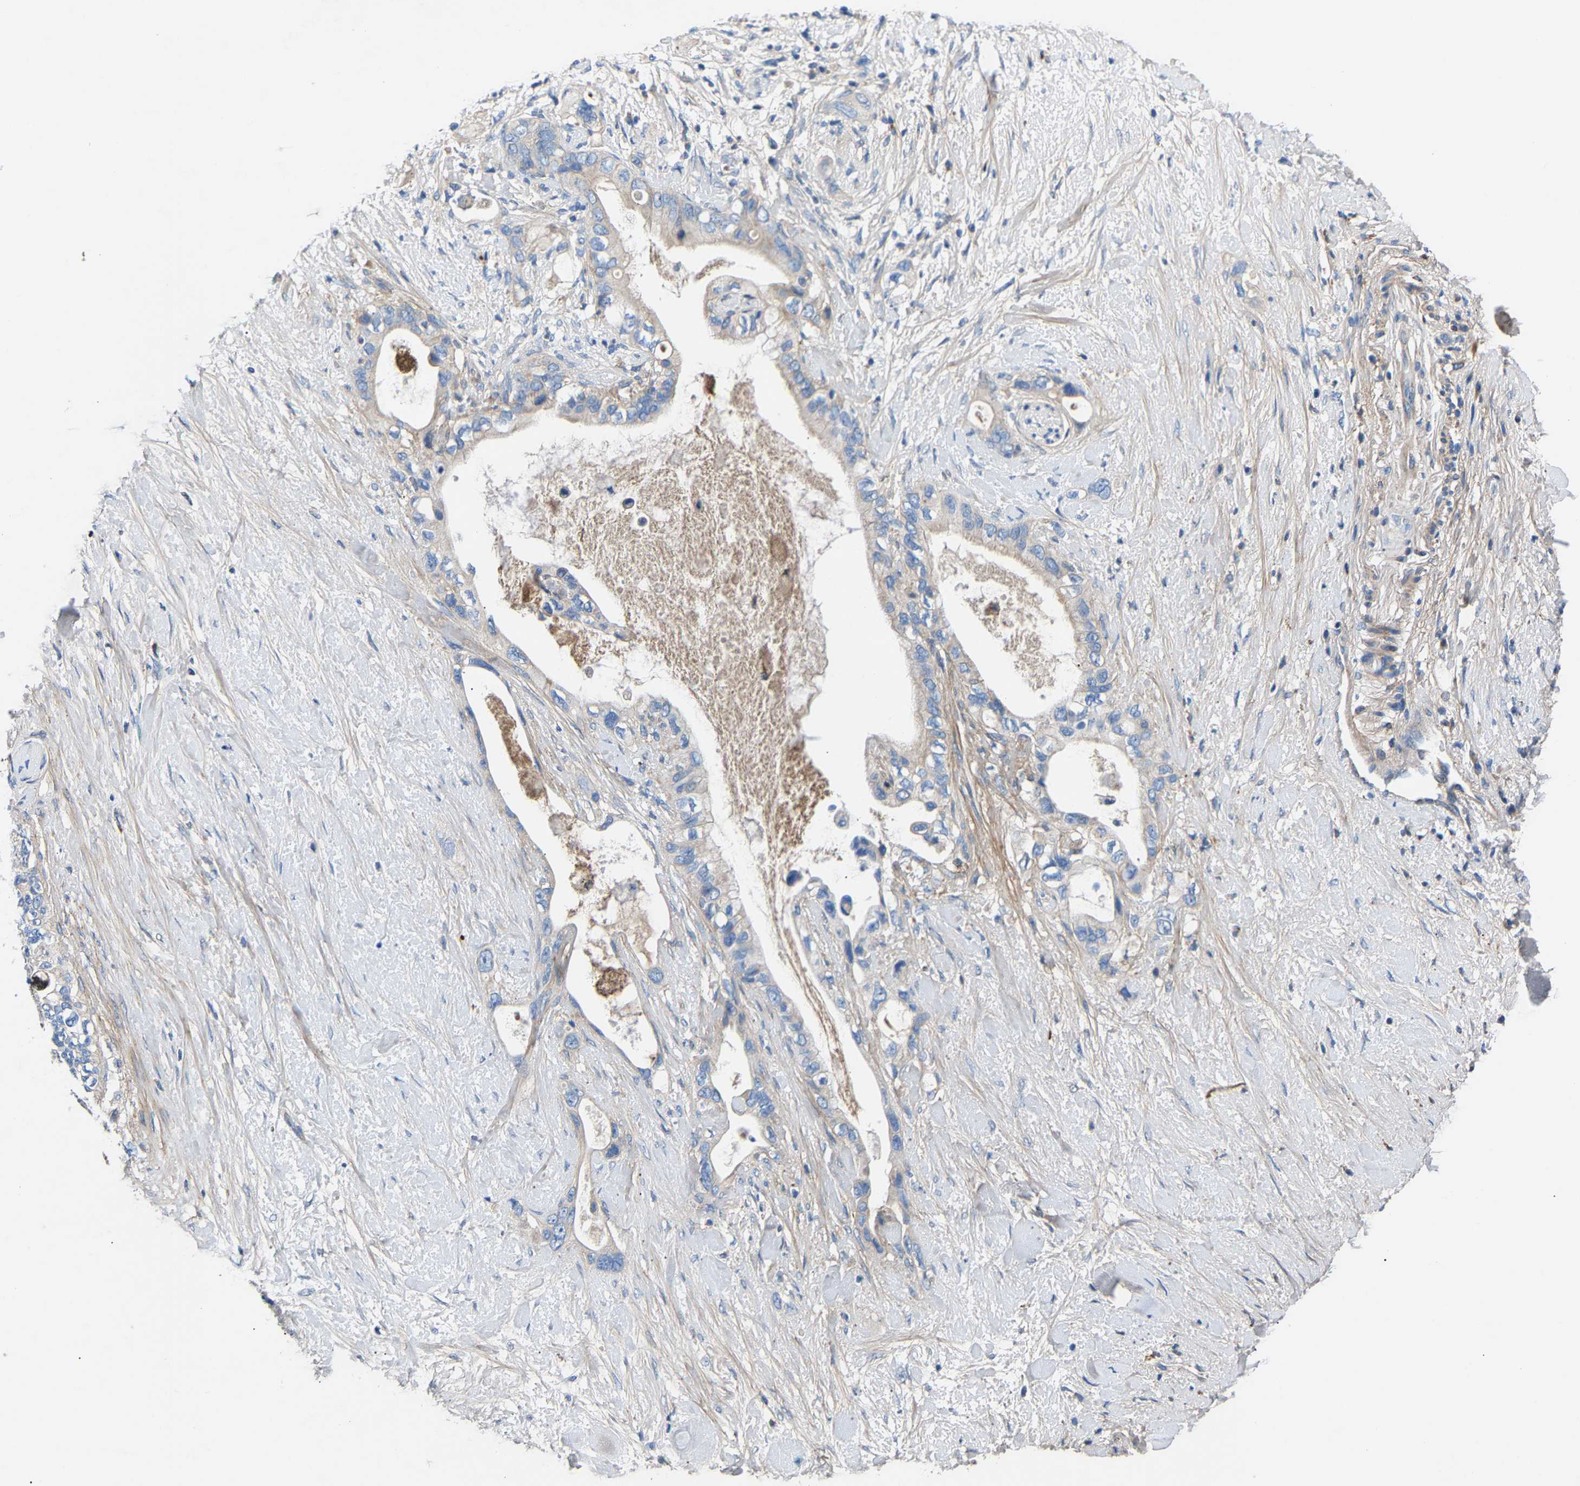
{"staining": {"intensity": "negative", "quantity": "none", "location": "none"}, "tissue": "pancreatic cancer", "cell_type": "Tumor cells", "image_type": "cancer", "snomed": [{"axis": "morphology", "description": "Adenocarcinoma, NOS"}, {"axis": "topography", "description": "Pancreas"}], "caption": "High magnification brightfield microscopy of pancreatic cancer (adenocarcinoma) stained with DAB (brown) and counterstained with hematoxylin (blue): tumor cells show no significant staining.", "gene": "CCDC171", "patient": {"sex": "female", "age": 56}}